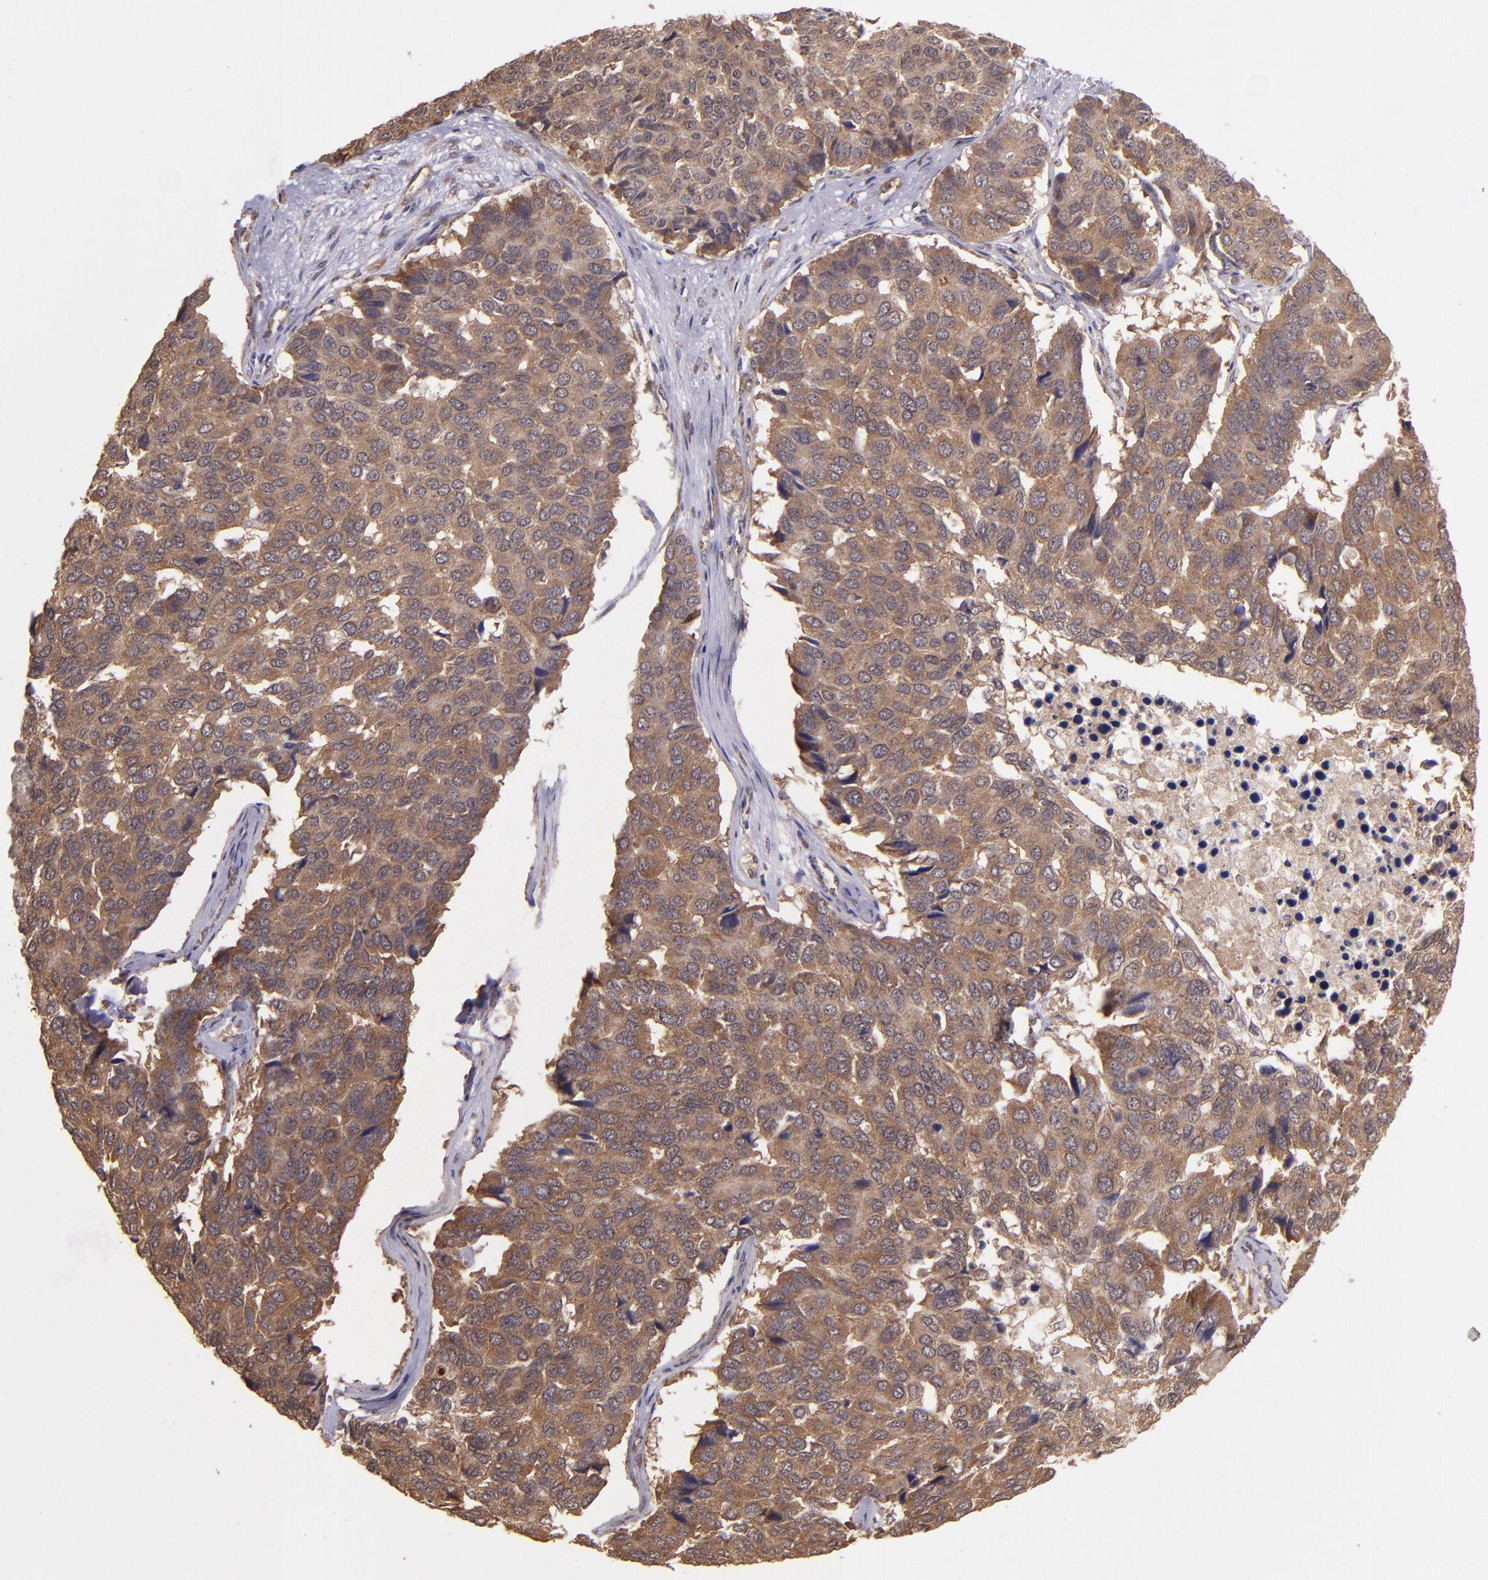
{"staining": {"intensity": "strong", "quantity": ">75%", "location": "cytoplasmic/membranous"}, "tissue": "pancreatic cancer", "cell_type": "Tumor cells", "image_type": "cancer", "snomed": [{"axis": "morphology", "description": "Adenocarcinoma, NOS"}, {"axis": "topography", "description": "Pancreas"}], "caption": "Immunohistochemical staining of human pancreatic cancer exhibits strong cytoplasmic/membranous protein expression in approximately >75% of tumor cells. The staining was performed using DAB, with brown indicating positive protein expression. Nuclei are stained blue with hematoxylin.", "gene": "USP51", "patient": {"sex": "male", "age": 50}}